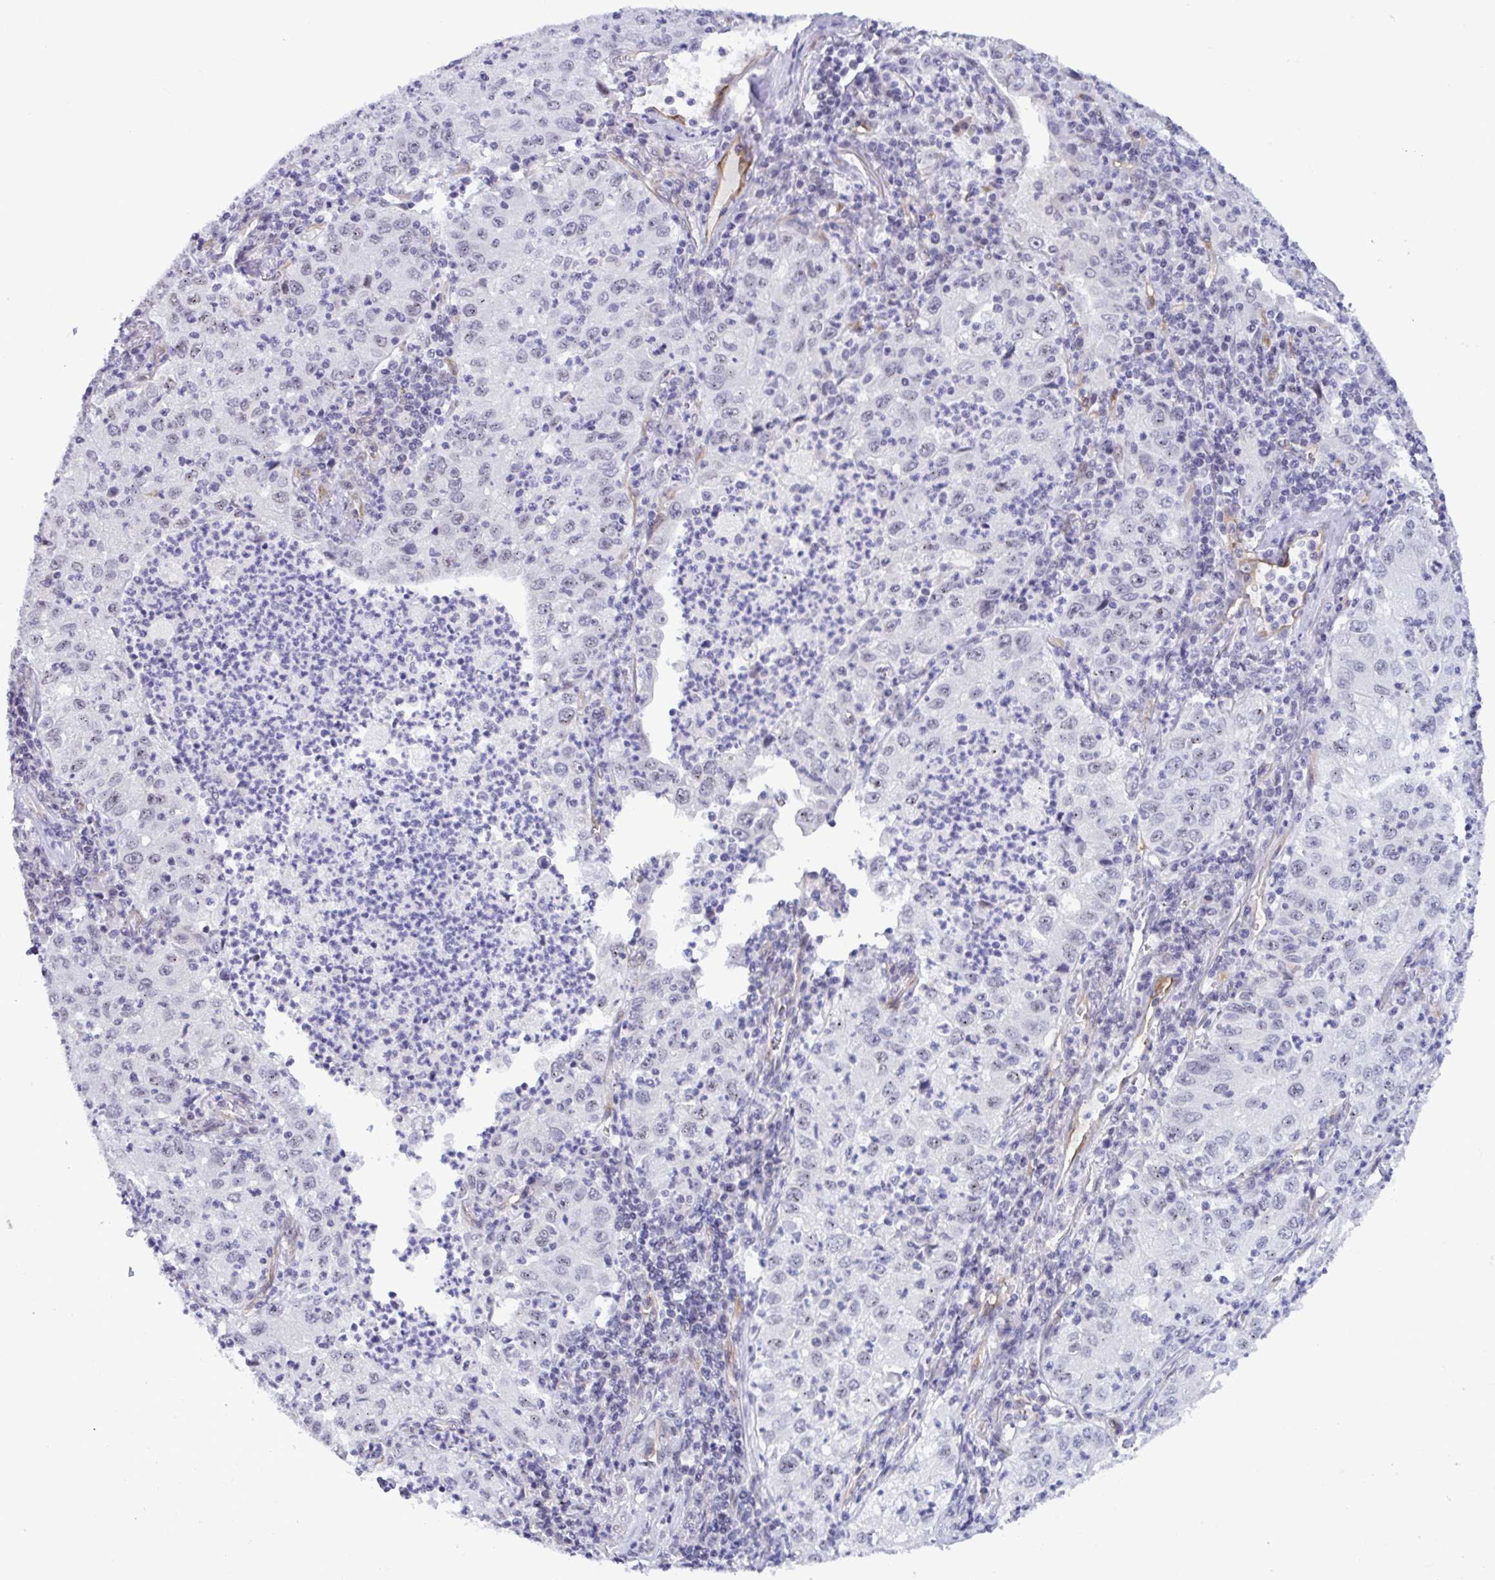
{"staining": {"intensity": "negative", "quantity": "none", "location": "none"}, "tissue": "lung cancer", "cell_type": "Tumor cells", "image_type": "cancer", "snomed": [{"axis": "morphology", "description": "Squamous cell carcinoma, NOS"}, {"axis": "topography", "description": "Lung"}], "caption": "DAB immunohistochemical staining of human lung squamous cell carcinoma reveals no significant positivity in tumor cells.", "gene": "EML1", "patient": {"sex": "male", "age": 71}}